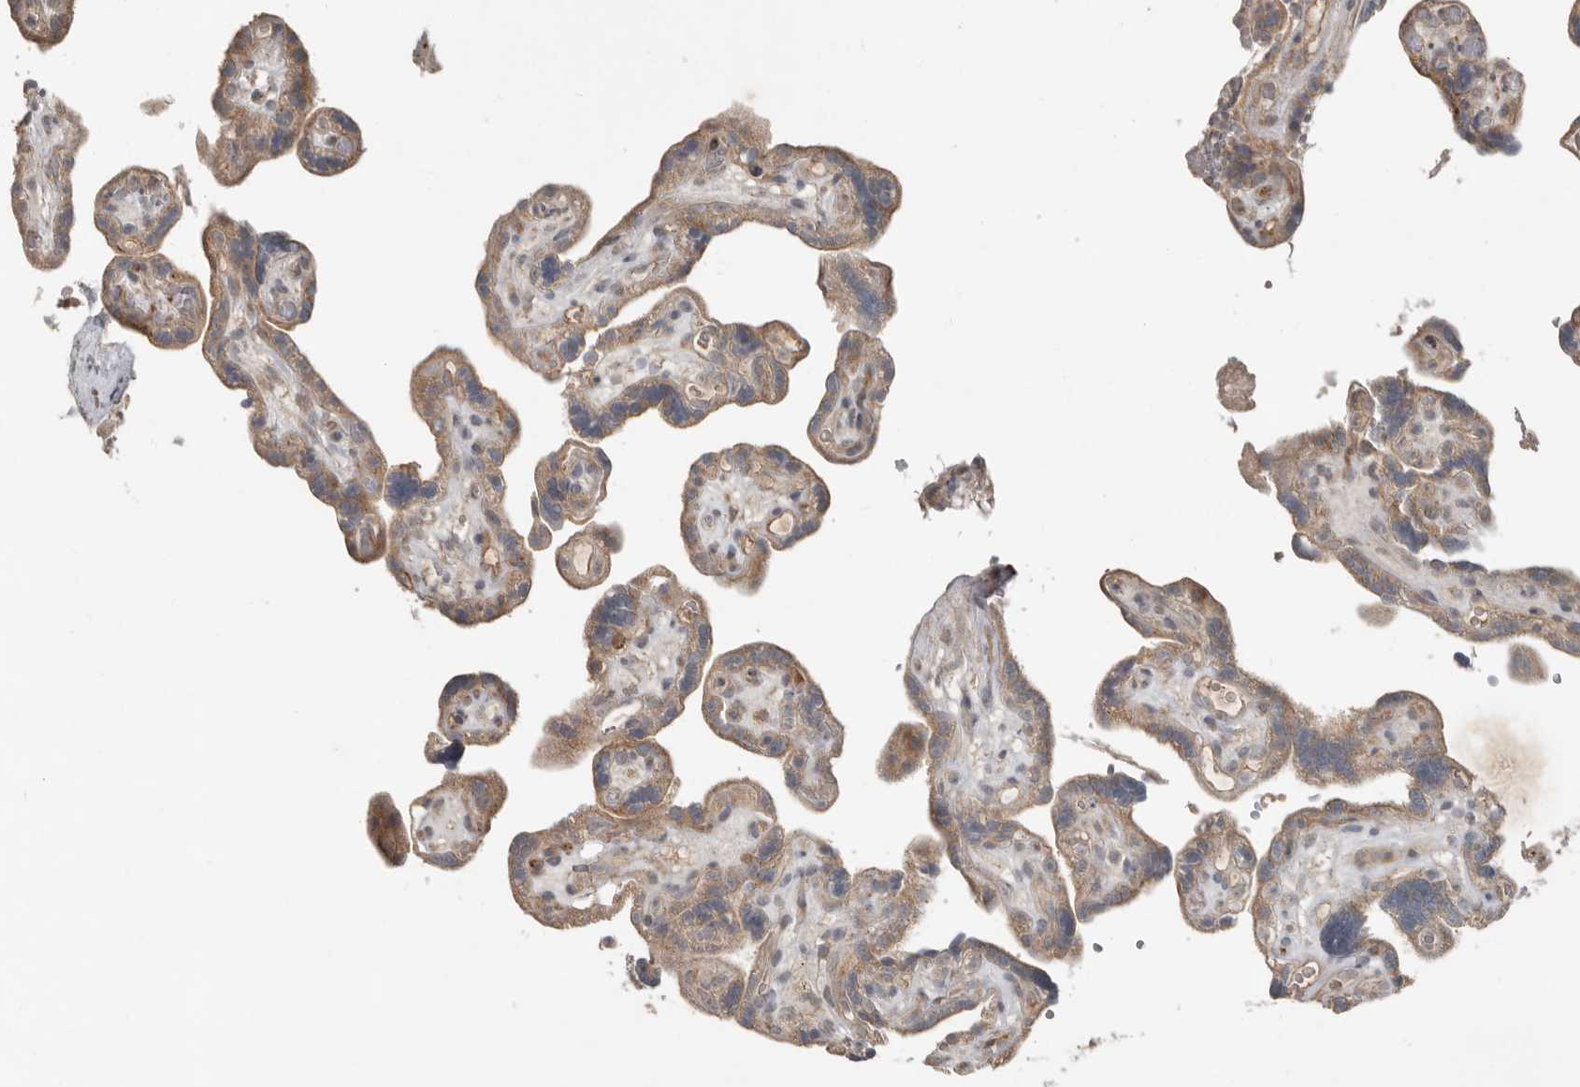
{"staining": {"intensity": "weak", "quantity": ">75%", "location": "cytoplasmic/membranous"}, "tissue": "placenta", "cell_type": "Decidual cells", "image_type": "normal", "snomed": [{"axis": "morphology", "description": "Normal tissue, NOS"}, {"axis": "topography", "description": "Placenta"}], "caption": "The photomicrograph exhibits a brown stain indicating the presence of a protein in the cytoplasmic/membranous of decidual cells in placenta.", "gene": "SLC6A7", "patient": {"sex": "female", "age": 30}}